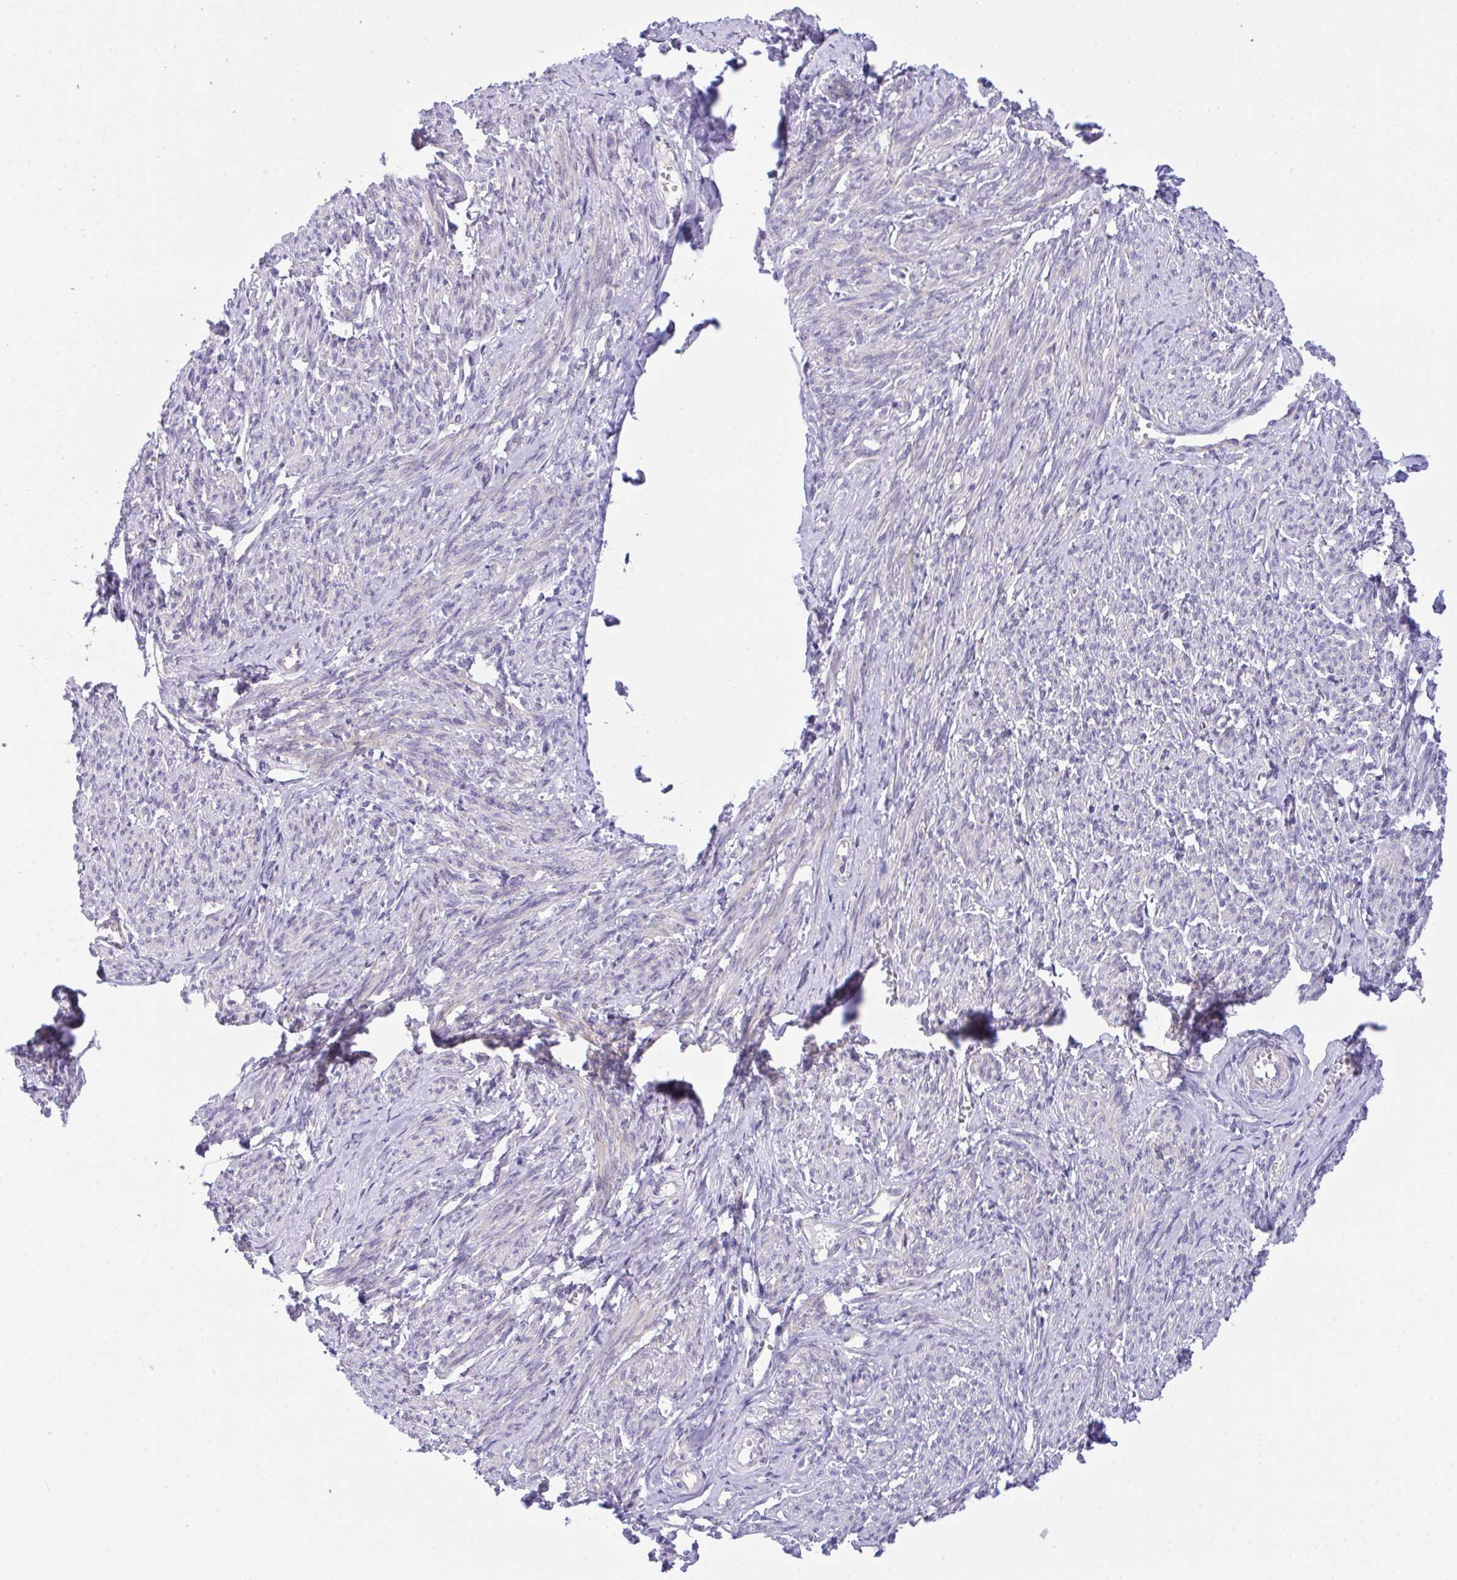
{"staining": {"intensity": "weak", "quantity": "<25%", "location": "cytoplasmic/membranous"}, "tissue": "smooth muscle", "cell_type": "Smooth muscle cells", "image_type": "normal", "snomed": [{"axis": "morphology", "description": "Normal tissue, NOS"}, {"axis": "topography", "description": "Smooth muscle"}], "caption": "Immunohistochemistry of benign human smooth muscle exhibits no positivity in smooth muscle cells. (Brightfield microscopy of DAB (3,3'-diaminobenzidine) IHC at high magnification).", "gene": "HOXD12", "patient": {"sex": "female", "age": 65}}